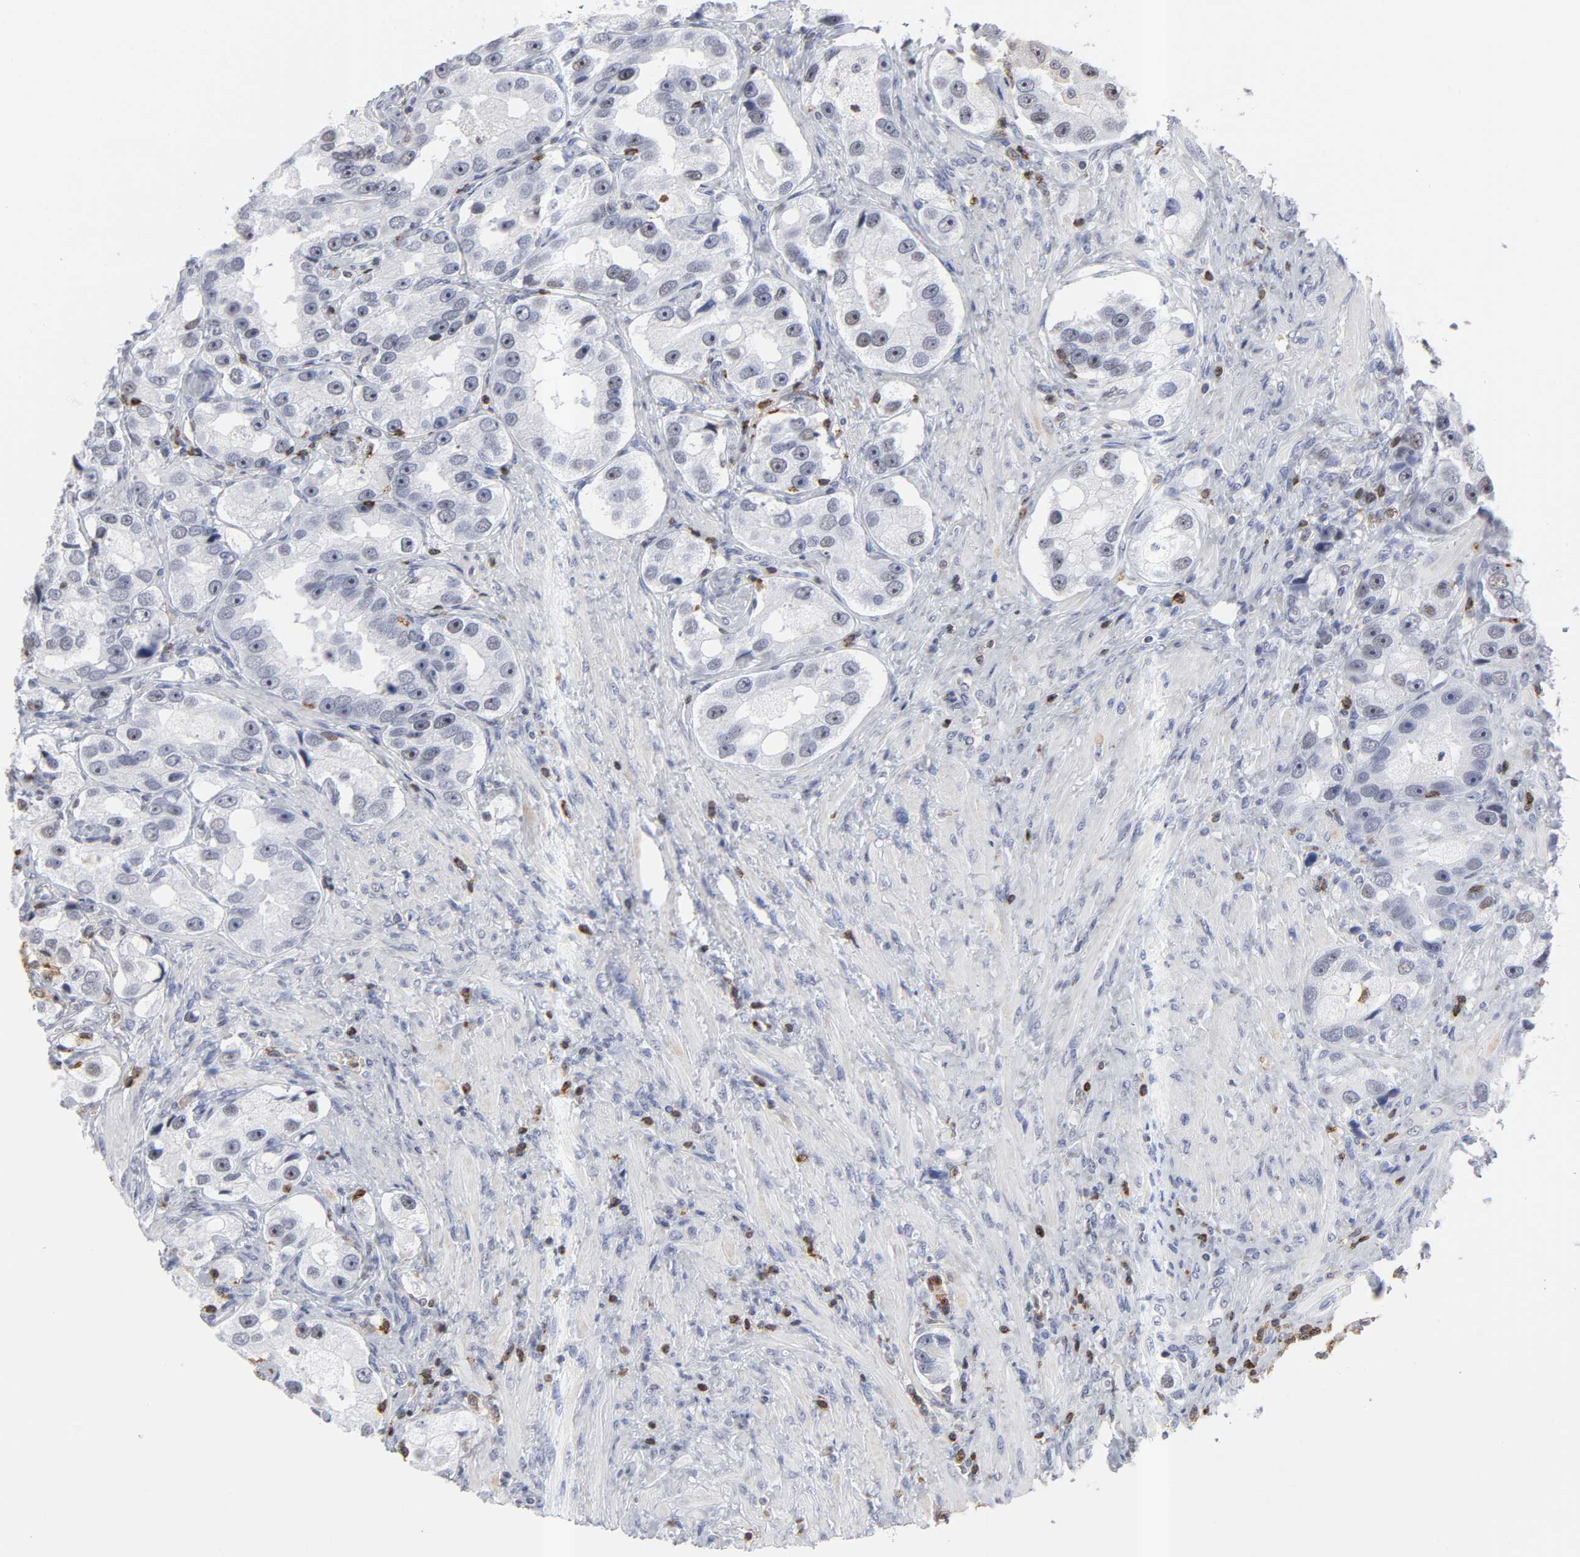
{"staining": {"intensity": "weak", "quantity": "<25%", "location": "nuclear"}, "tissue": "prostate cancer", "cell_type": "Tumor cells", "image_type": "cancer", "snomed": [{"axis": "morphology", "description": "Adenocarcinoma, High grade"}, {"axis": "topography", "description": "Prostate"}], "caption": "High power microscopy photomicrograph of an immunohistochemistry (IHC) histopathology image of high-grade adenocarcinoma (prostate), revealing no significant expression in tumor cells.", "gene": "CD2", "patient": {"sex": "male", "age": 63}}